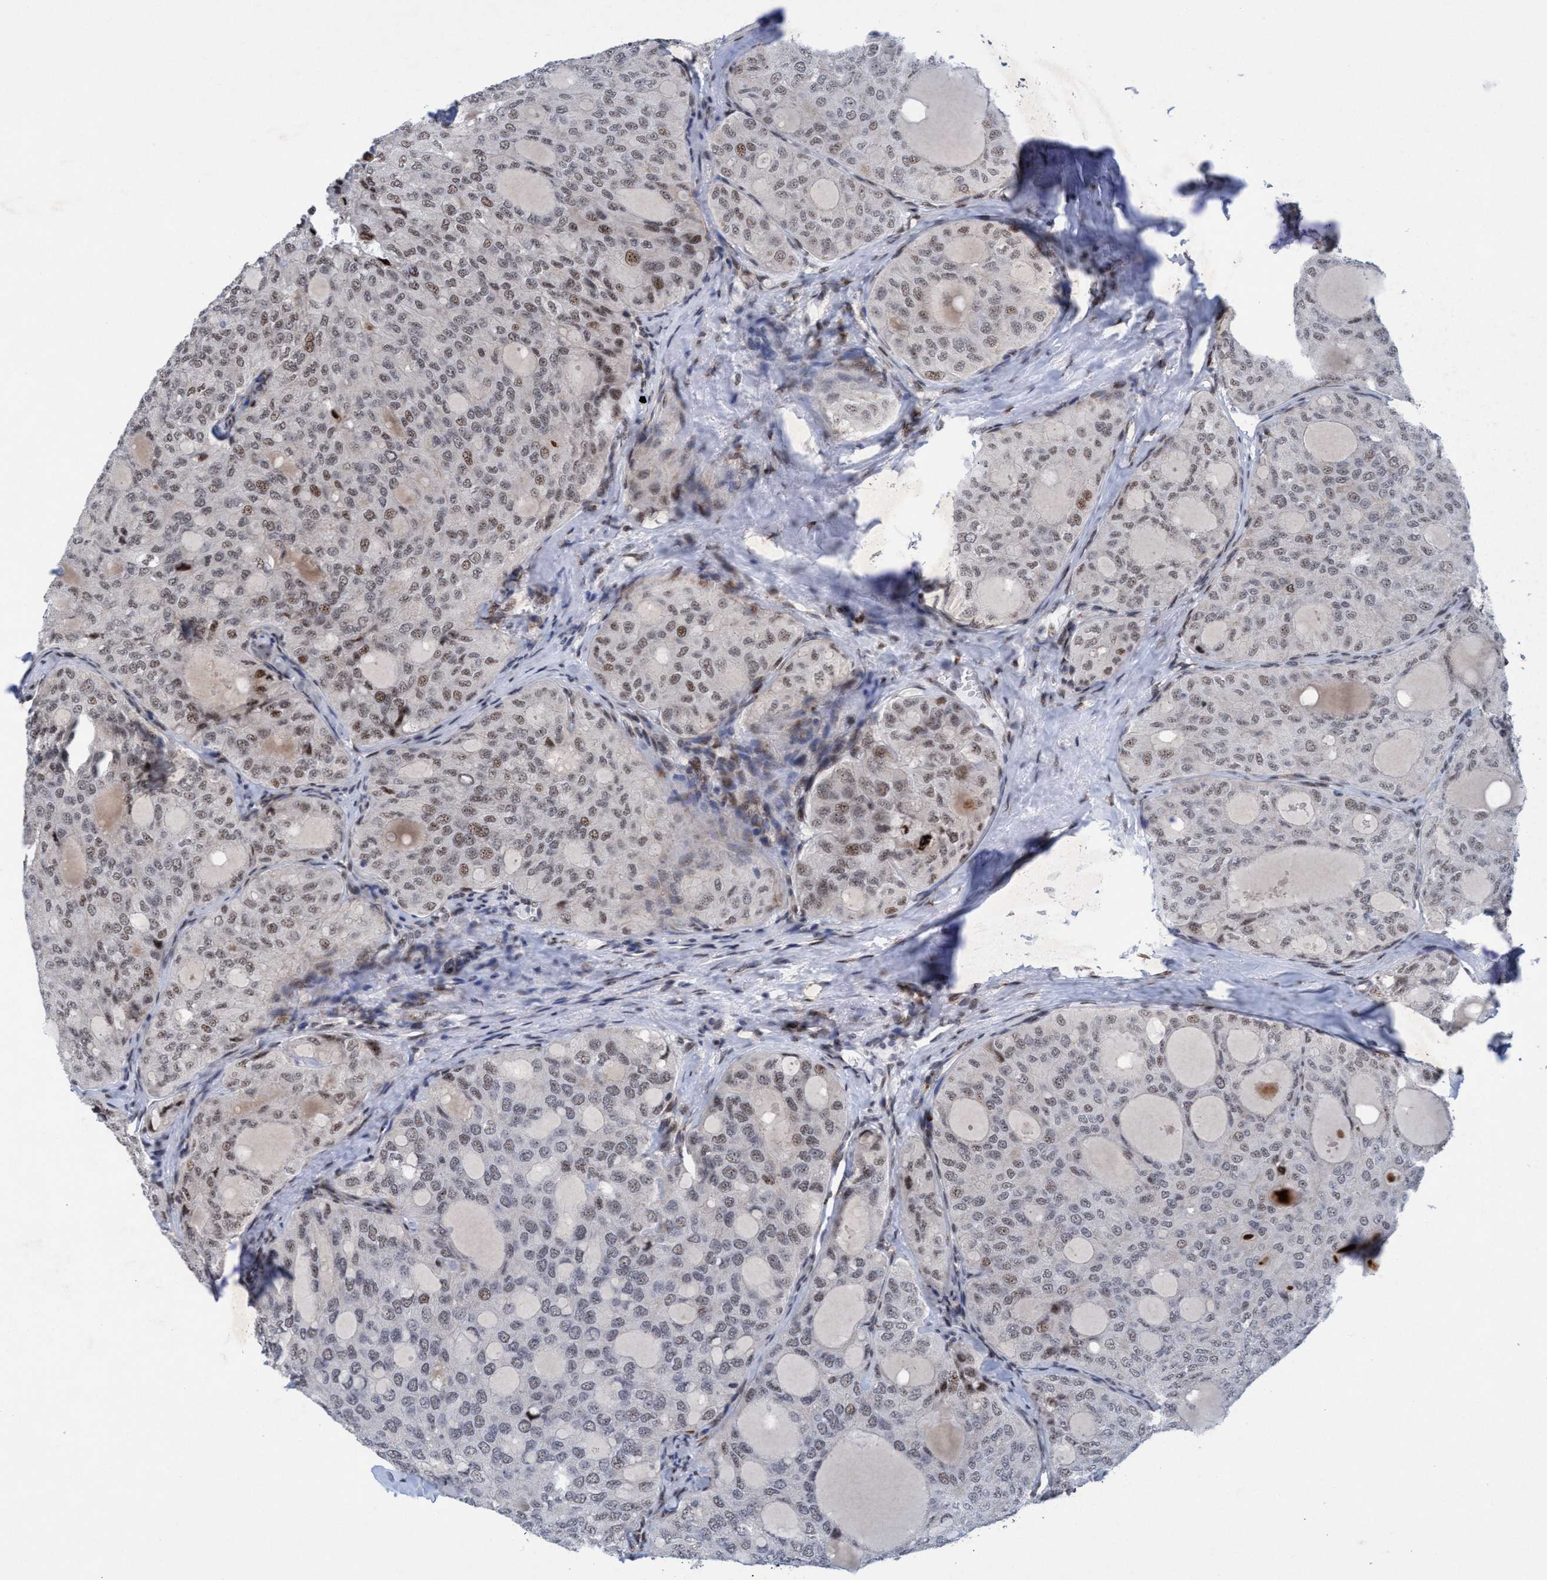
{"staining": {"intensity": "weak", "quantity": "25%-75%", "location": "nuclear"}, "tissue": "thyroid cancer", "cell_type": "Tumor cells", "image_type": "cancer", "snomed": [{"axis": "morphology", "description": "Follicular adenoma carcinoma, NOS"}, {"axis": "topography", "description": "Thyroid gland"}], "caption": "Human thyroid cancer stained with a brown dye exhibits weak nuclear positive staining in approximately 25%-75% of tumor cells.", "gene": "GLT6D1", "patient": {"sex": "male", "age": 75}}